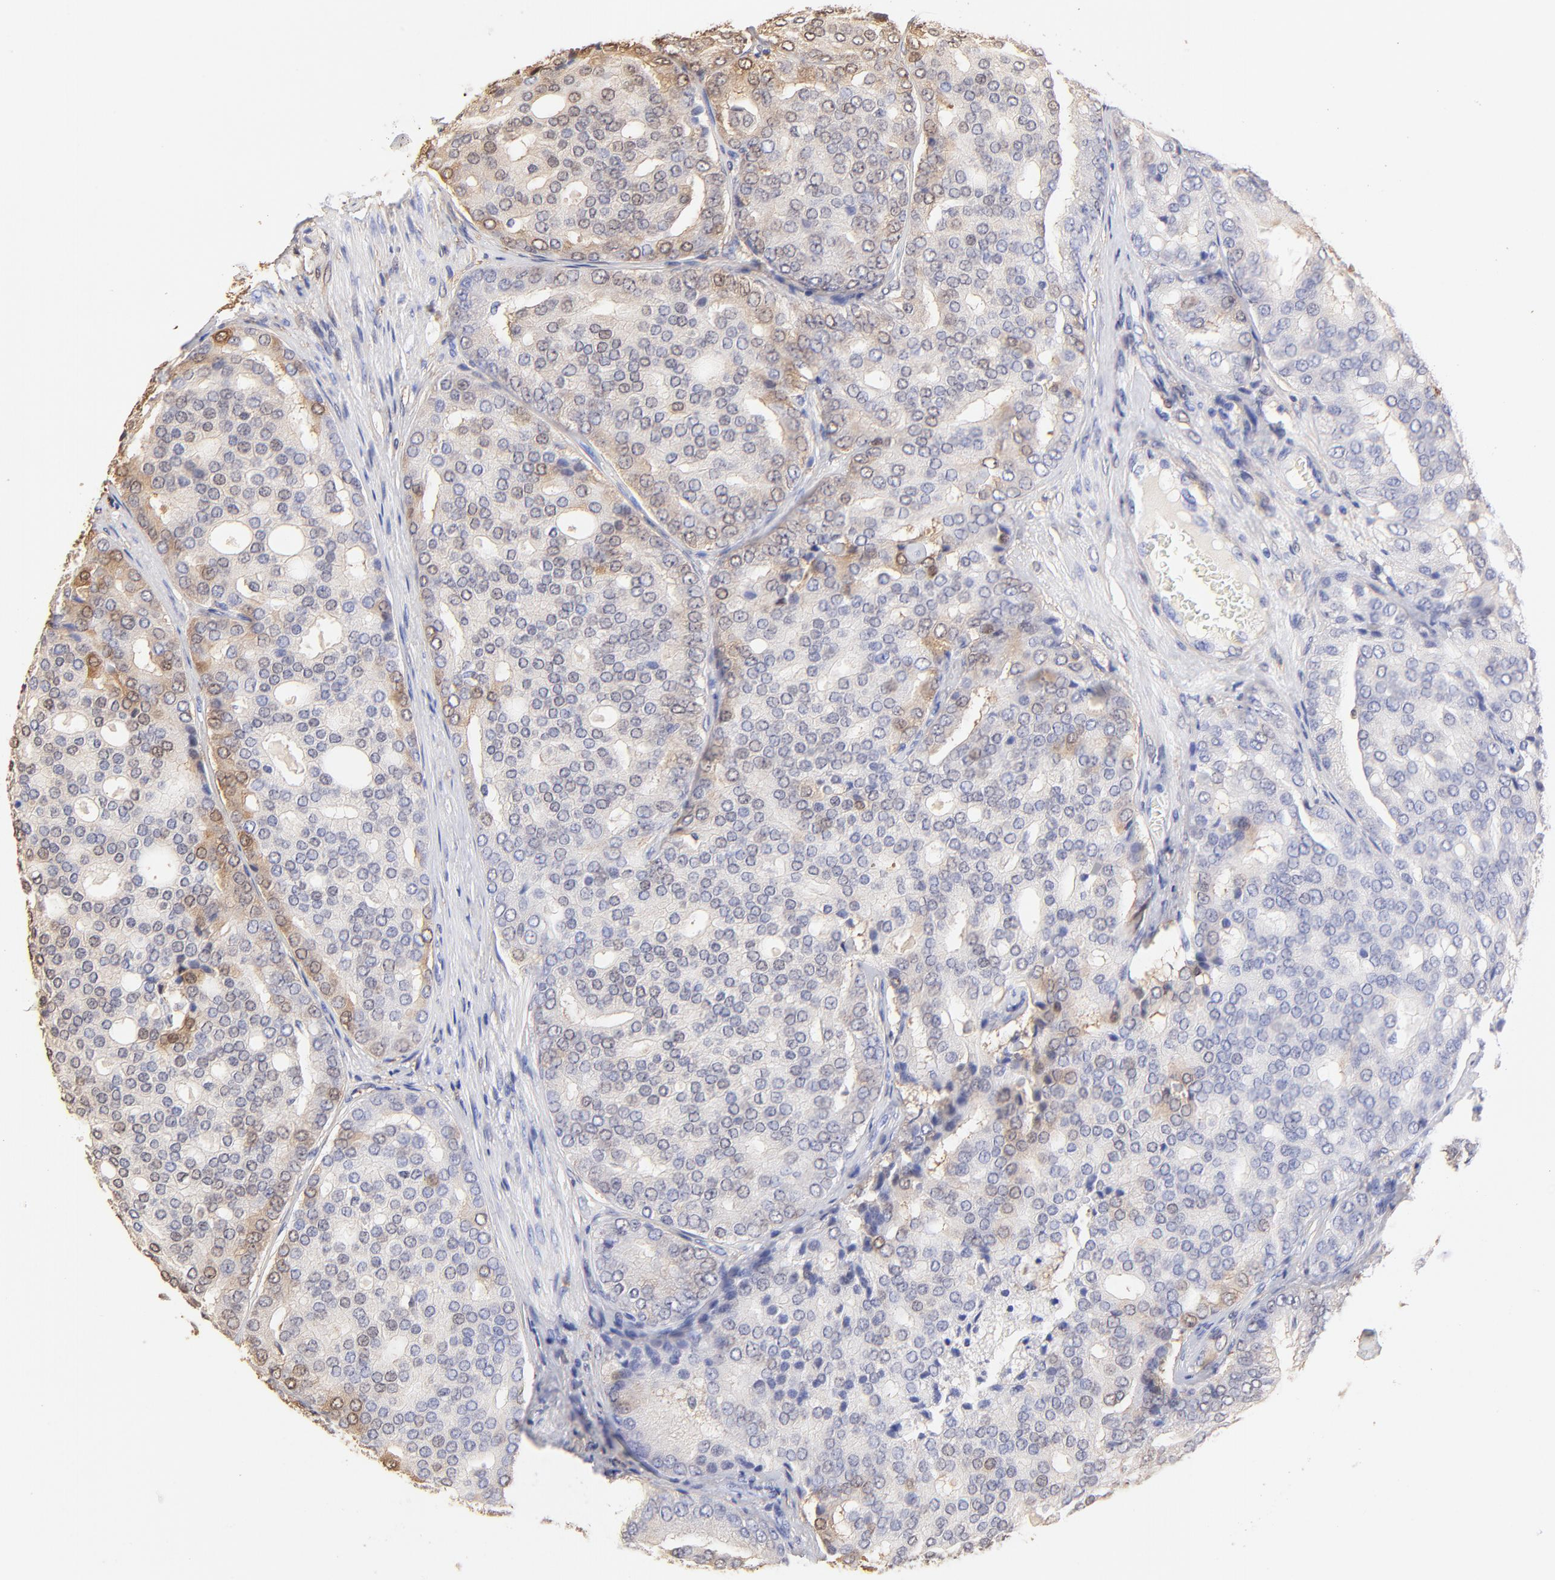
{"staining": {"intensity": "weak", "quantity": "<25%", "location": "cytoplasmic/membranous"}, "tissue": "prostate cancer", "cell_type": "Tumor cells", "image_type": "cancer", "snomed": [{"axis": "morphology", "description": "Adenocarcinoma, High grade"}, {"axis": "topography", "description": "Prostate"}], "caption": "This is an immunohistochemistry photomicrograph of human prostate cancer (adenocarcinoma (high-grade)). There is no expression in tumor cells.", "gene": "ALDH1A1", "patient": {"sex": "male", "age": 64}}